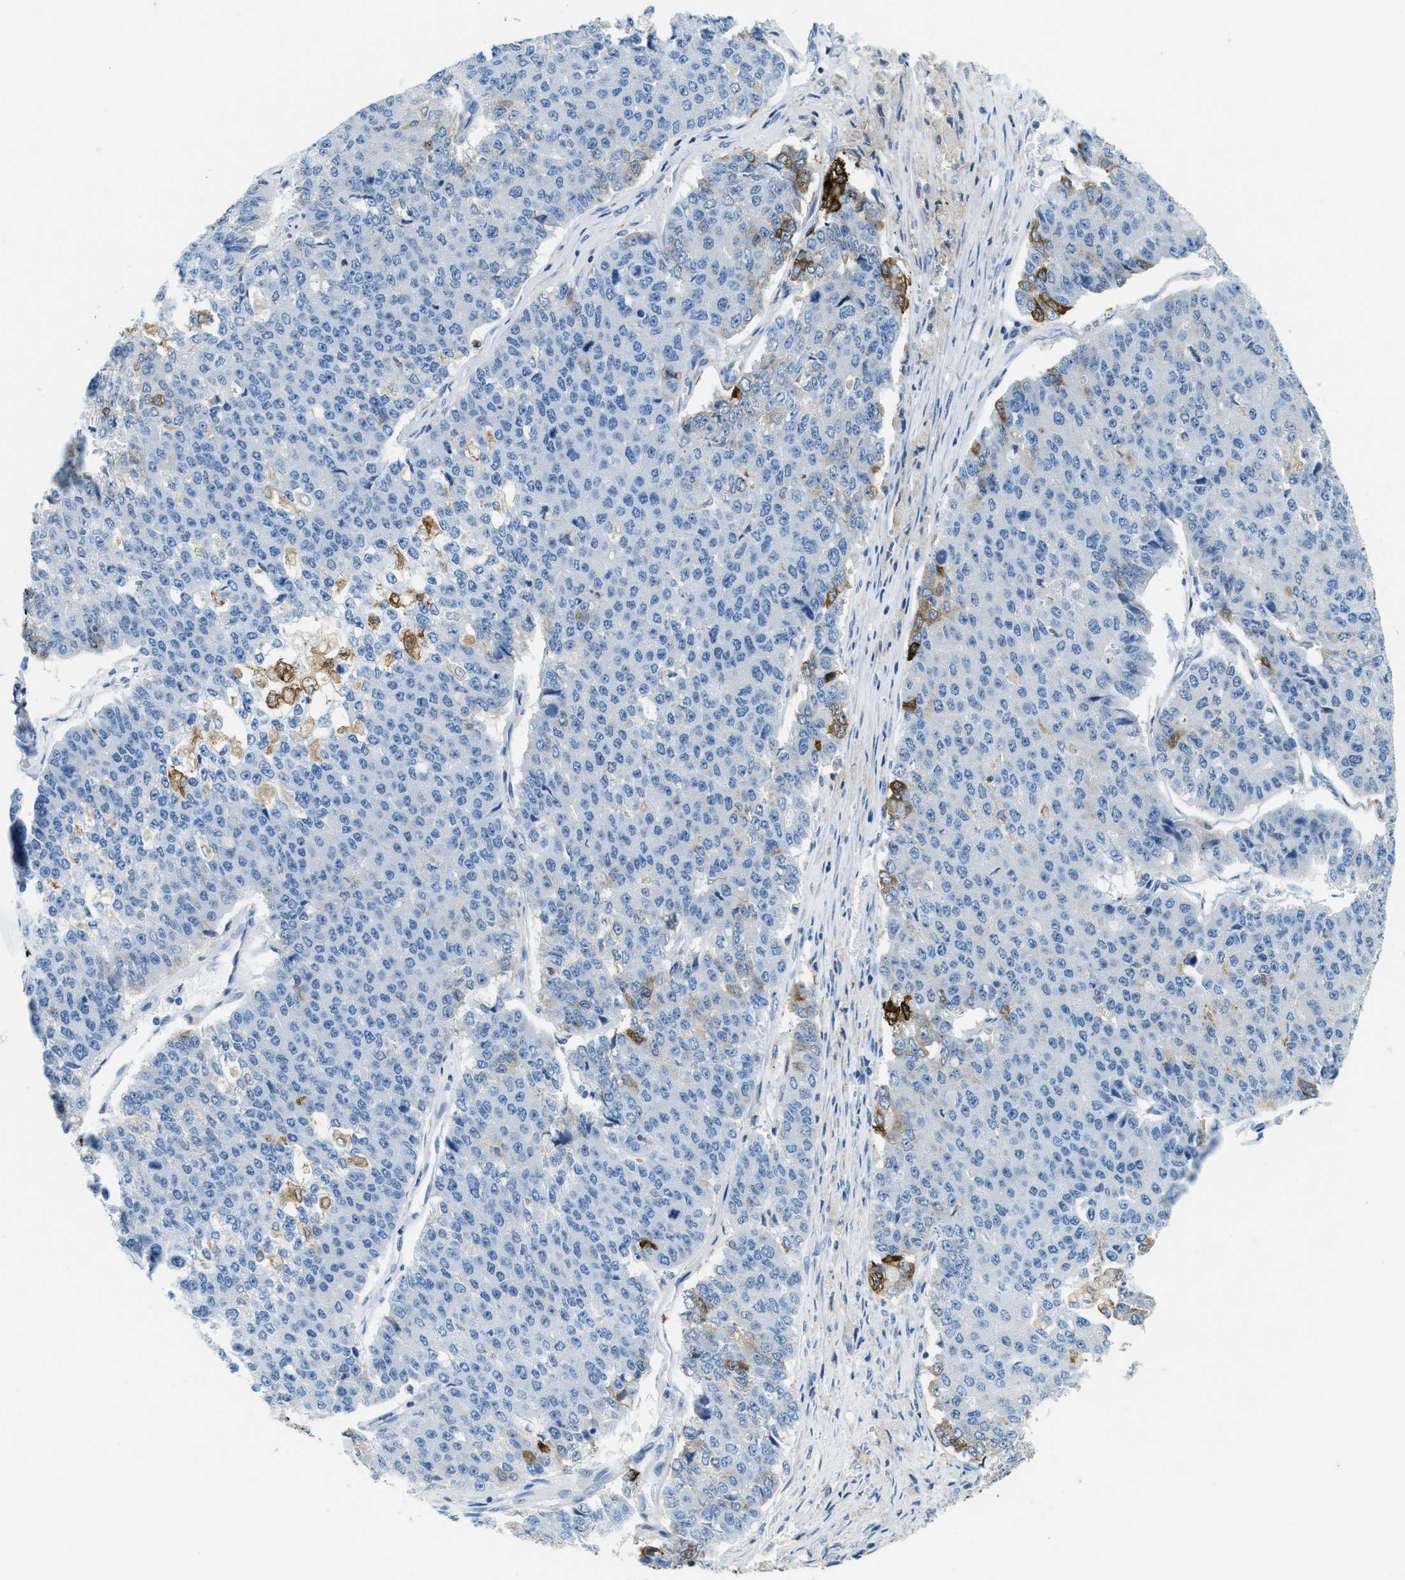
{"staining": {"intensity": "strong", "quantity": "<25%", "location": "cytoplasmic/membranous"}, "tissue": "pancreatic cancer", "cell_type": "Tumor cells", "image_type": "cancer", "snomed": [{"axis": "morphology", "description": "Adenocarcinoma, NOS"}, {"axis": "topography", "description": "Pancreas"}], "caption": "A high-resolution photomicrograph shows immunohistochemistry staining of pancreatic cancer (adenocarcinoma), which shows strong cytoplasmic/membranous staining in approximately <25% of tumor cells. The staining was performed using DAB to visualize the protein expression in brown, while the nuclei were stained in blue with hematoxylin (Magnification: 20x).", "gene": "MATCAP2", "patient": {"sex": "male", "age": 50}}